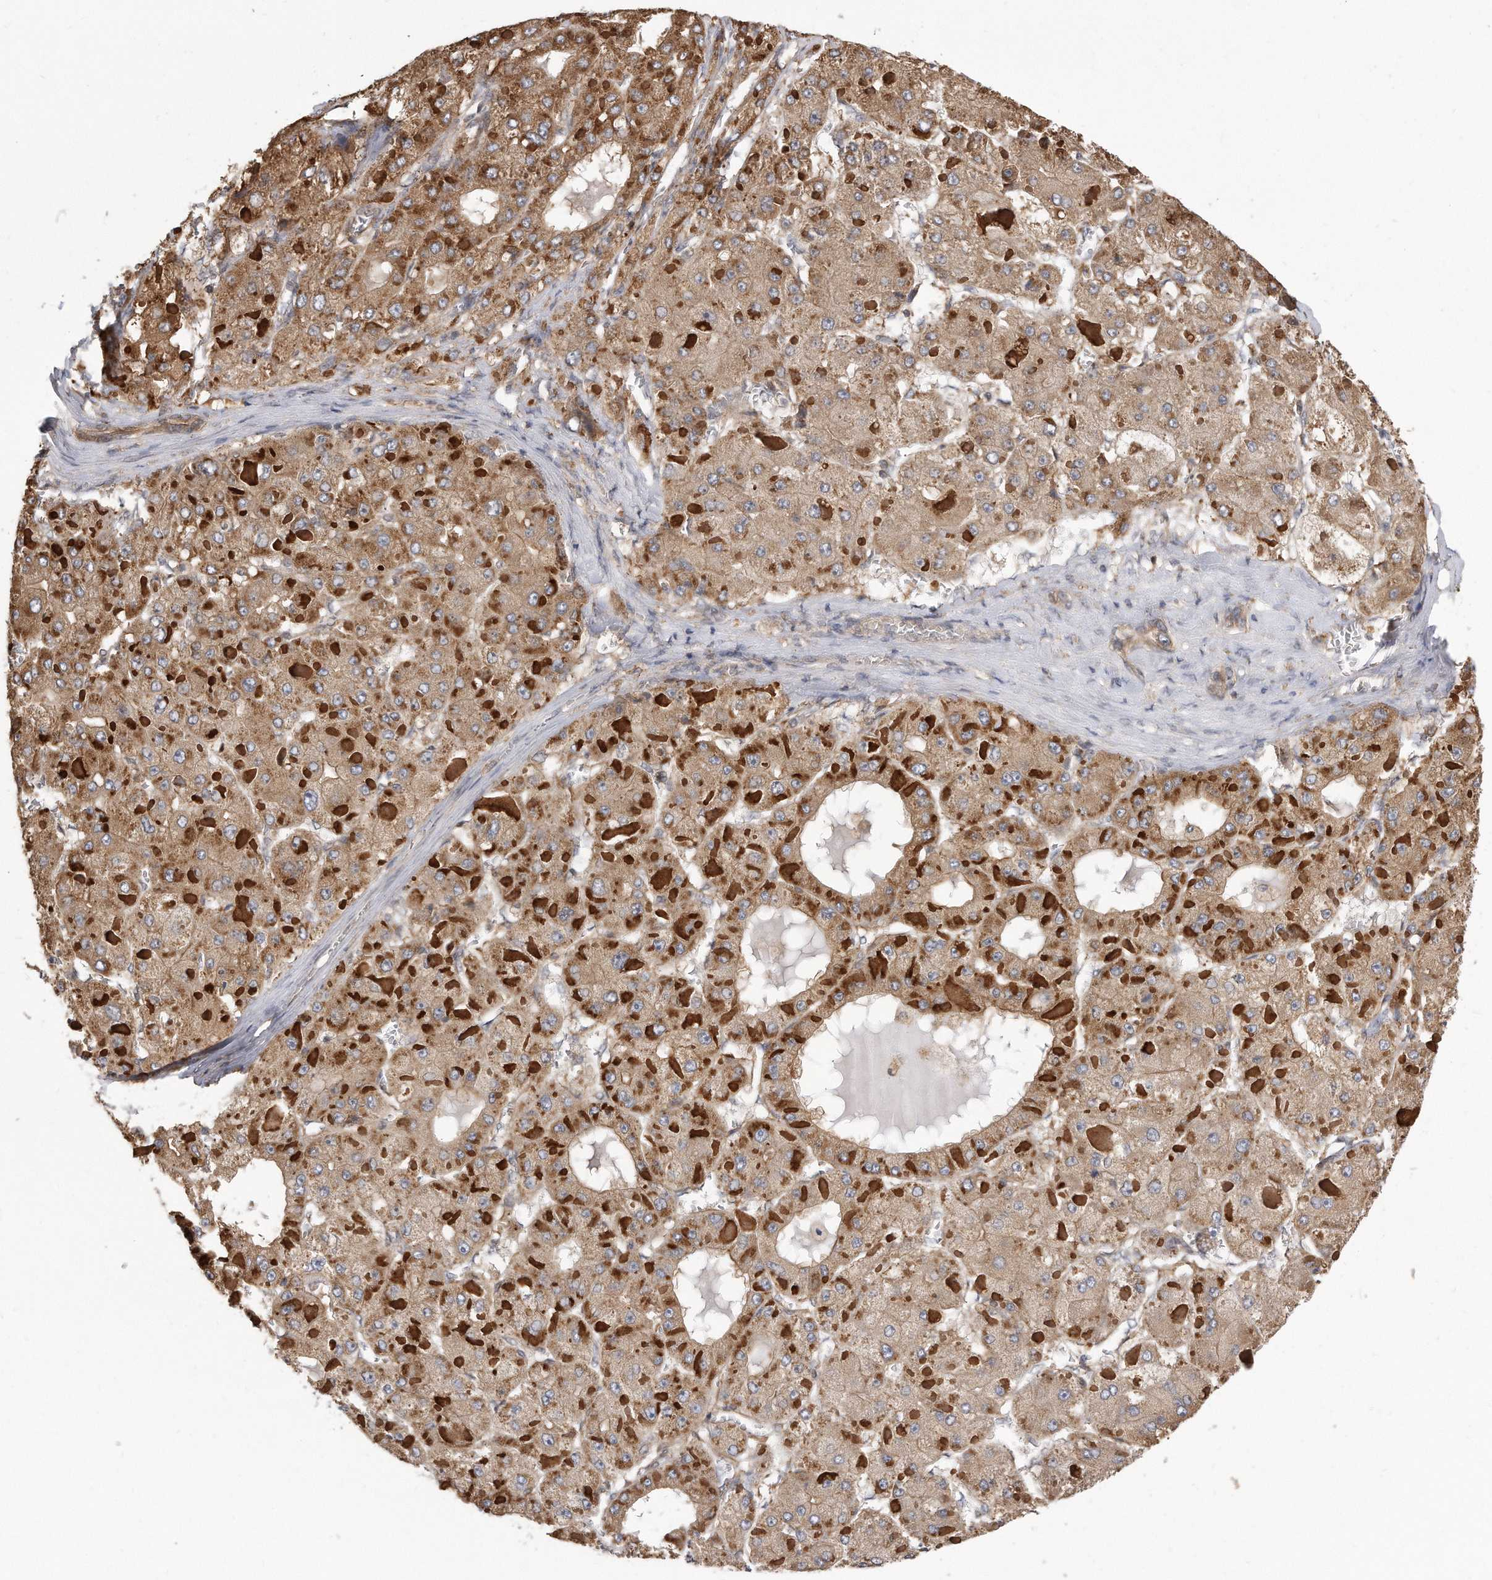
{"staining": {"intensity": "moderate", "quantity": ">75%", "location": "cytoplasmic/membranous"}, "tissue": "liver cancer", "cell_type": "Tumor cells", "image_type": "cancer", "snomed": [{"axis": "morphology", "description": "Carcinoma, Hepatocellular, NOS"}, {"axis": "topography", "description": "Liver"}], "caption": "Human liver cancer (hepatocellular carcinoma) stained with a protein marker displays moderate staining in tumor cells.", "gene": "TCP1", "patient": {"sex": "female", "age": 73}}